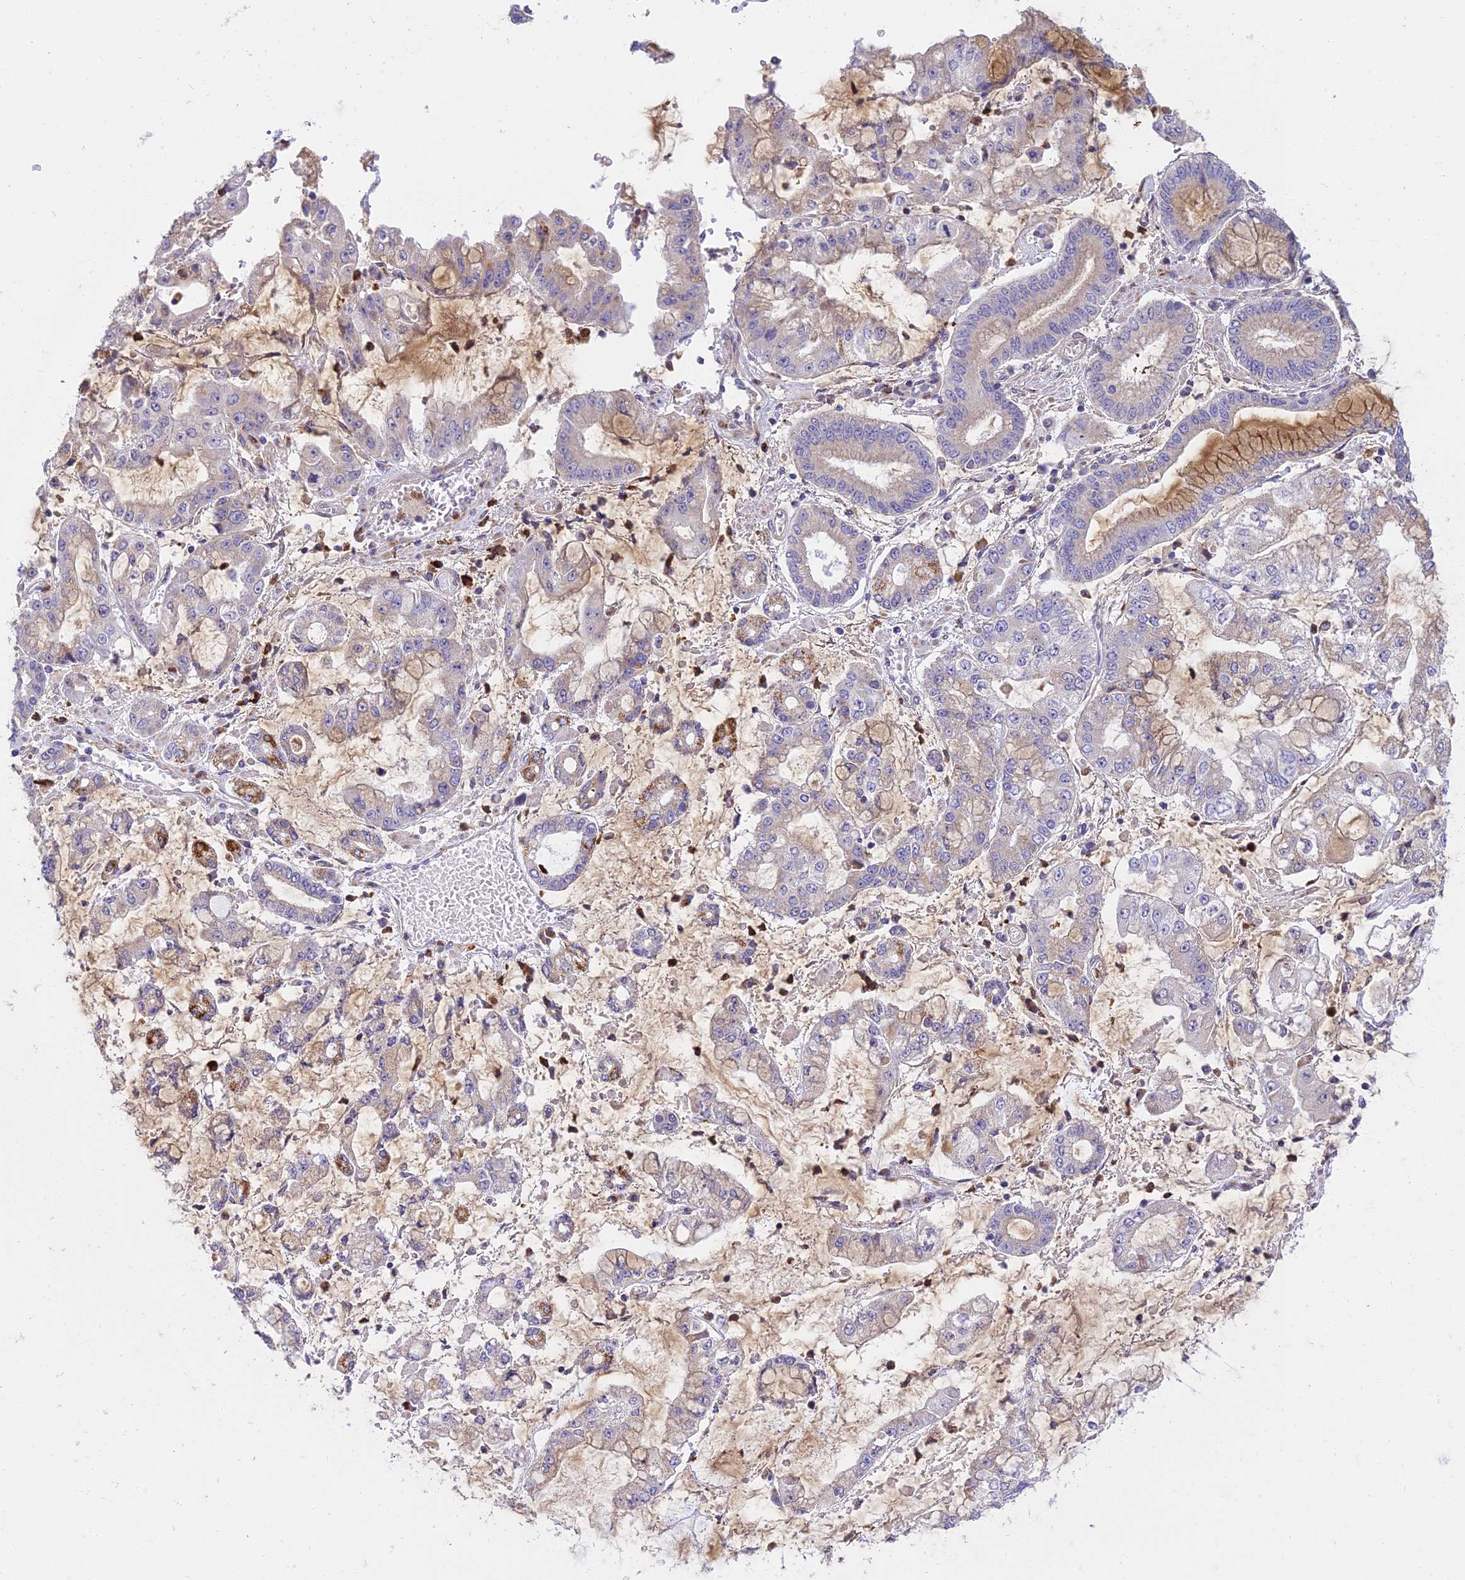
{"staining": {"intensity": "moderate", "quantity": "<25%", "location": "cytoplasmic/membranous"}, "tissue": "stomach cancer", "cell_type": "Tumor cells", "image_type": "cancer", "snomed": [{"axis": "morphology", "description": "Adenocarcinoma, NOS"}, {"axis": "topography", "description": "Stomach"}], "caption": "This histopathology image reveals immunohistochemistry staining of human adenocarcinoma (stomach), with low moderate cytoplasmic/membranous expression in about <25% of tumor cells.", "gene": "CLCN7", "patient": {"sex": "male", "age": 76}}